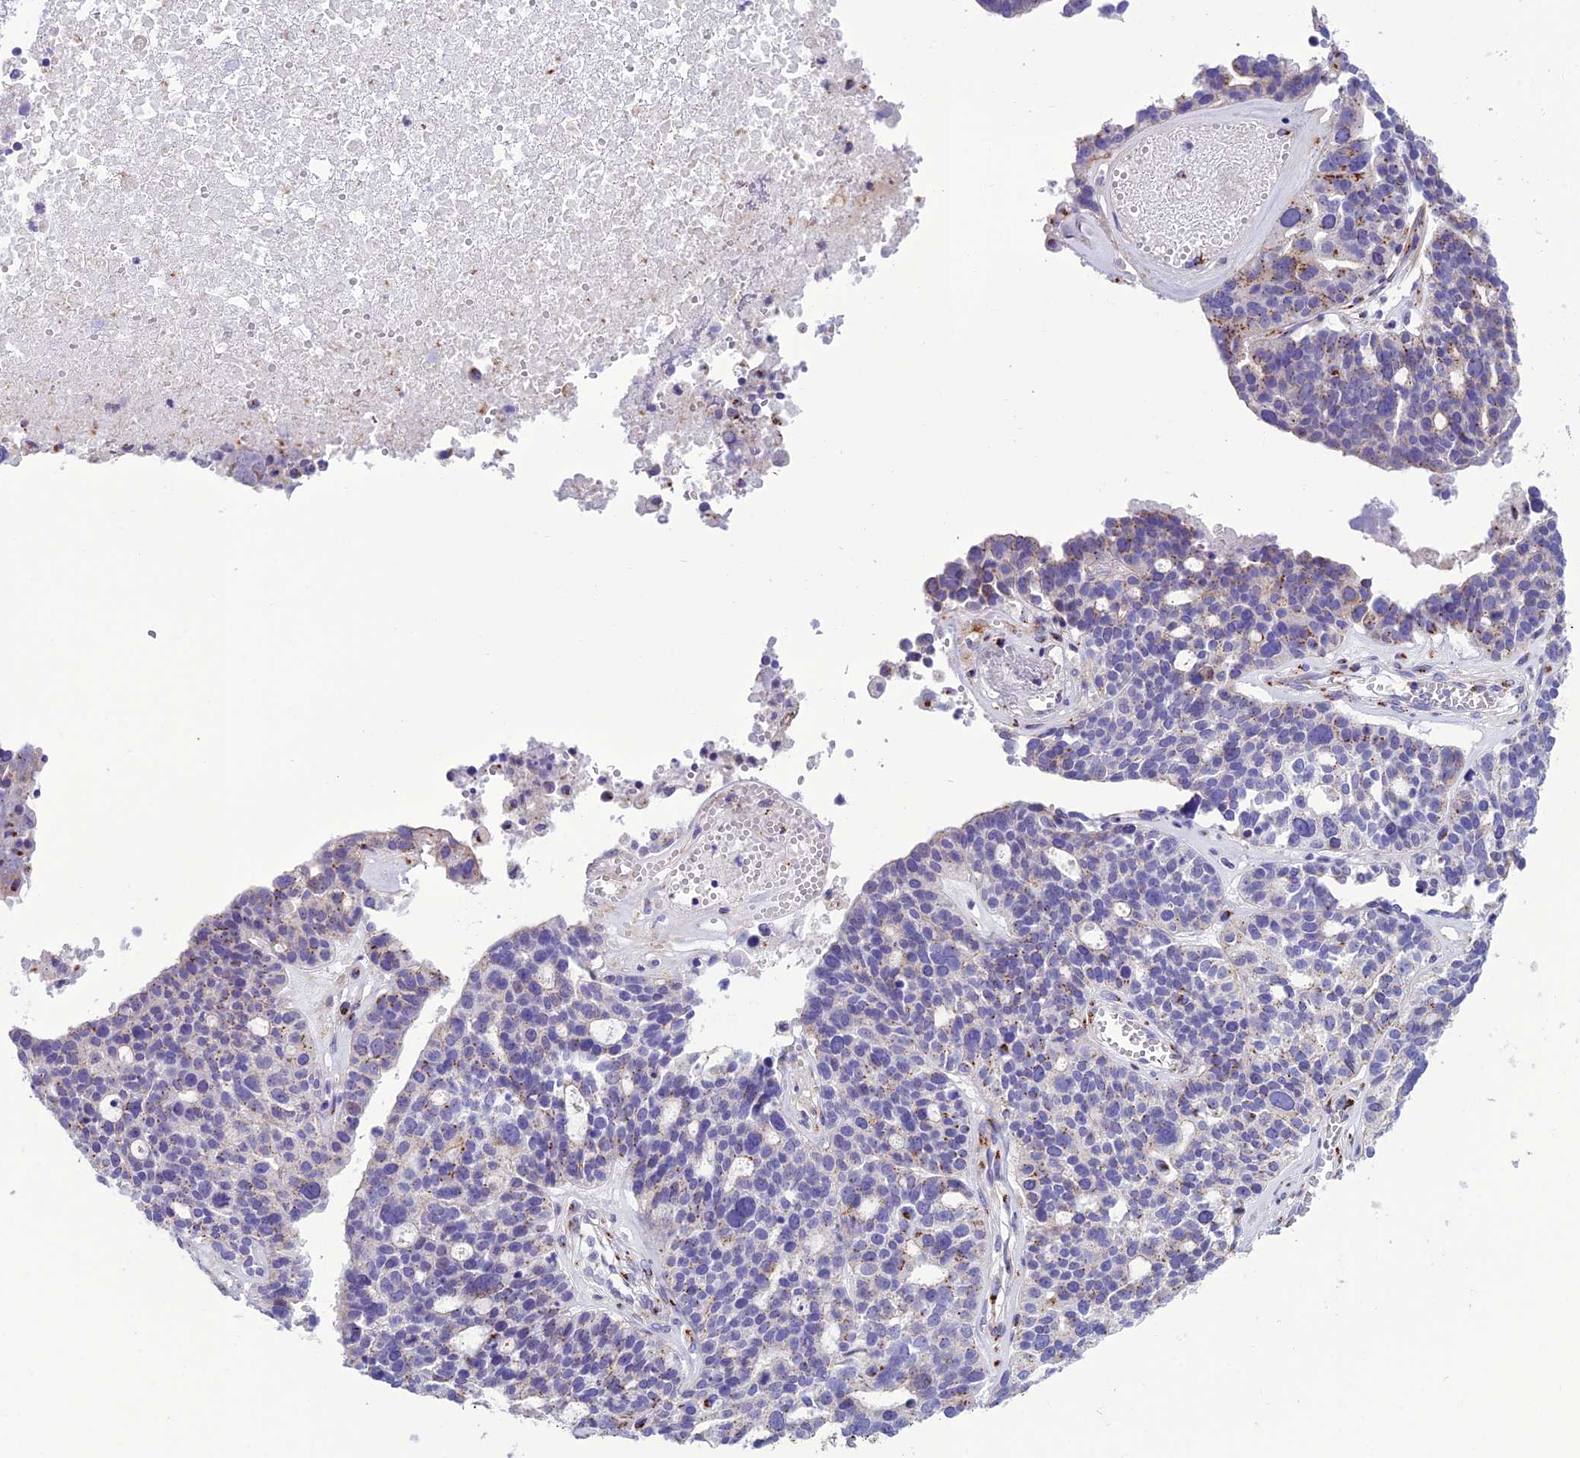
{"staining": {"intensity": "moderate", "quantity": "25%-75%", "location": "cytoplasmic/membranous"}, "tissue": "ovarian cancer", "cell_type": "Tumor cells", "image_type": "cancer", "snomed": [{"axis": "morphology", "description": "Cystadenocarcinoma, serous, NOS"}, {"axis": "topography", "description": "Ovary"}], "caption": "Immunohistochemical staining of human ovarian serous cystadenocarcinoma displays moderate cytoplasmic/membranous protein staining in about 25%-75% of tumor cells.", "gene": "GOLM2", "patient": {"sex": "female", "age": 59}}